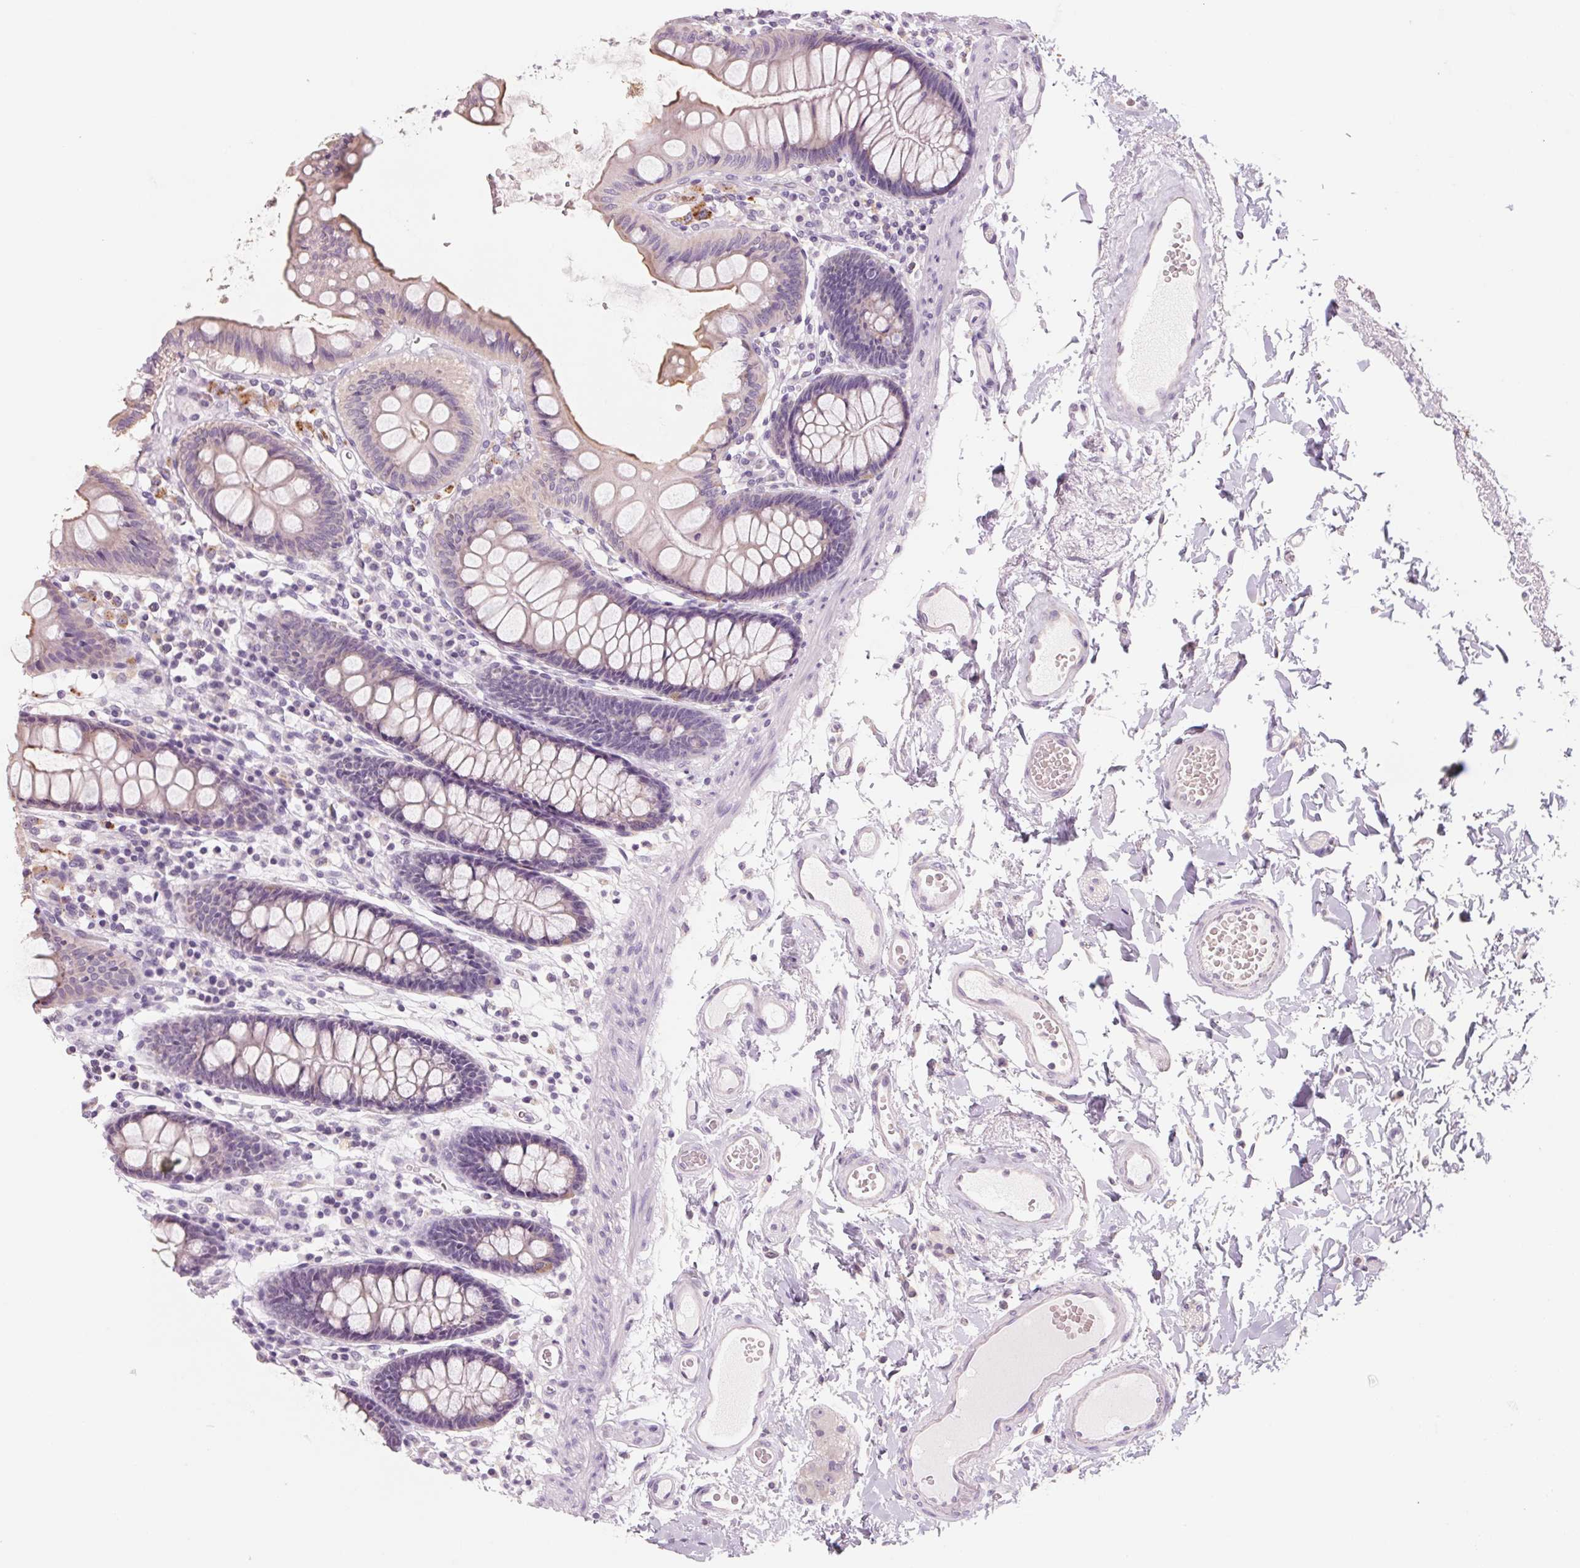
{"staining": {"intensity": "weak", "quantity": "<25%", "location": "cytoplasmic/membranous"}, "tissue": "colon", "cell_type": "Endothelial cells", "image_type": "normal", "snomed": [{"axis": "morphology", "description": "Normal tissue, NOS"}, {"axis": "topography", "description": "Colon"}], "caption": "An immunohistochemistry (IHC) image of unremarkable colon is shown. There is no staining in endothelial cells of colon. The staining was performed using DAB (3,3'-diaminobenzidine) to visualize the protein expression in brown, while the nuclei were stained in blue with hematoxylin (Magnification: 20x).", "gene": "POU1F1", "patient": {"sex": "male", "age": 84}}